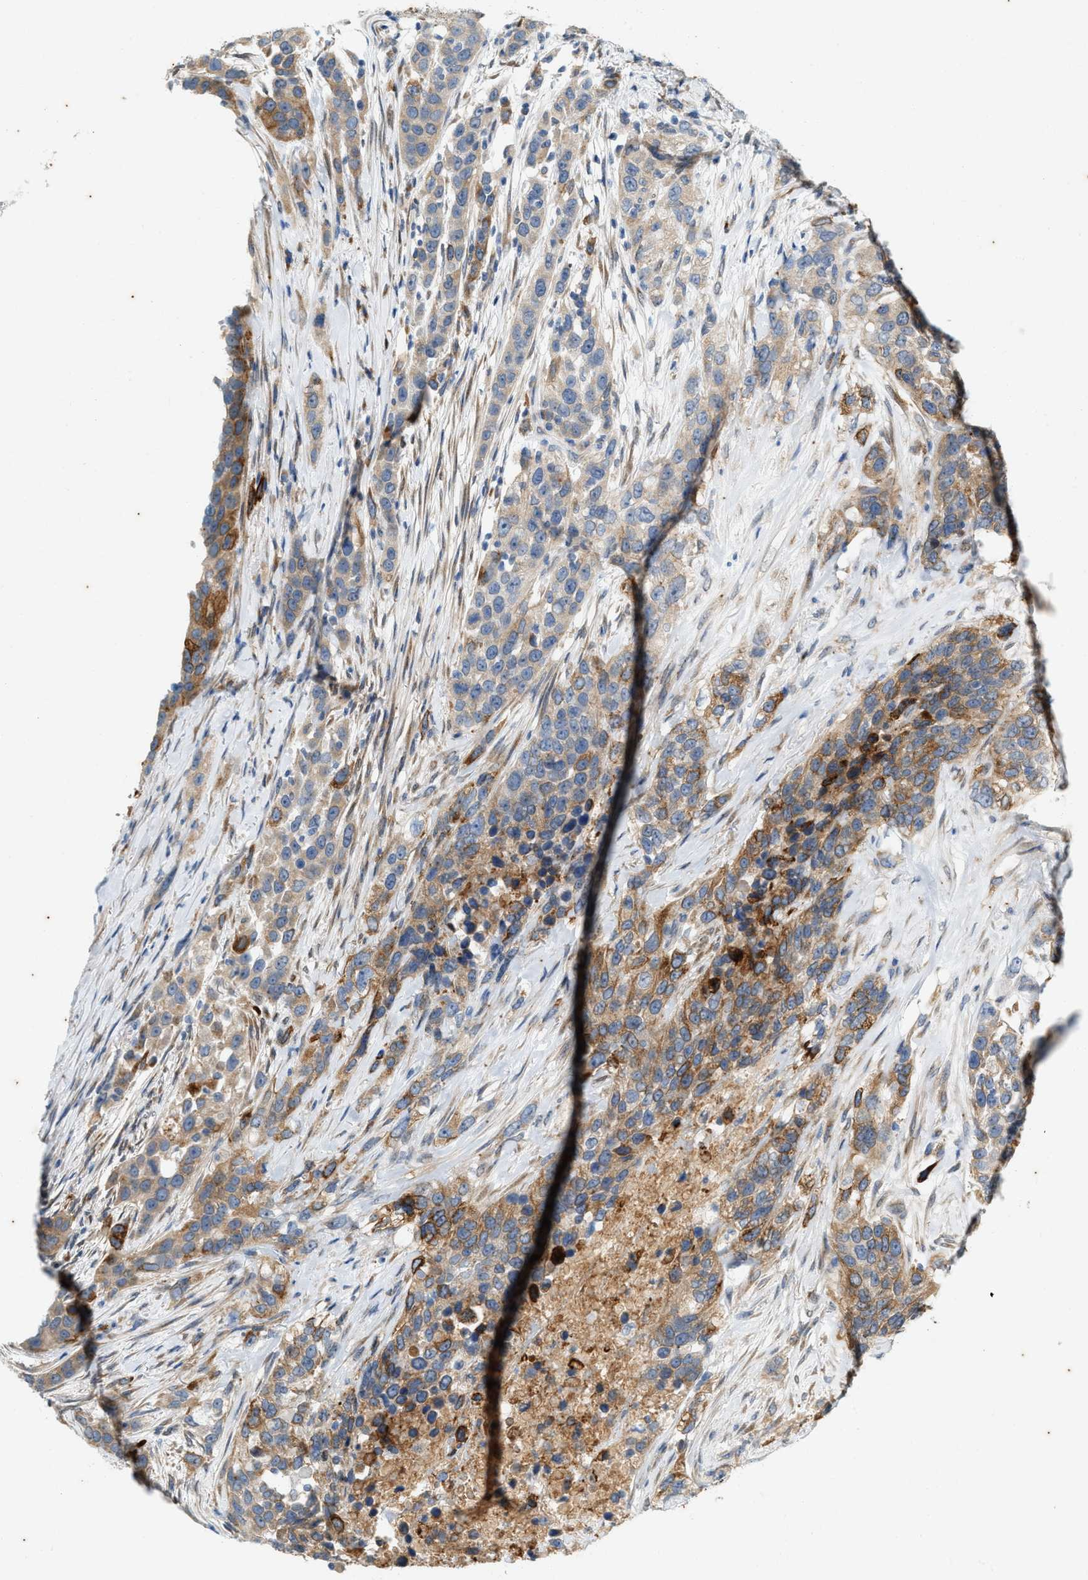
{"staining": {"intensity": "moderate", "quantity": "25%-75%", "location": "cytoplasmic/membranous"}, "tissue": "urothelial cancer", "cell_type": "Tumor cells", "image_type": "cancer", "snomed": [{"axis": "morphology", "description": "Urothelial carcinoma, High grade"}, {"axis": "topography", "description": "Urinary bladder"}], "caption": "Urothelial carcinoma (high-grade) stained with immunohistochemistry shows moderate cytoplasmic/membranous staining in approximately 25%-75% of tumor cells.", "gene": "CHPF2", "patient": {"sex": "female", "age": 80}}